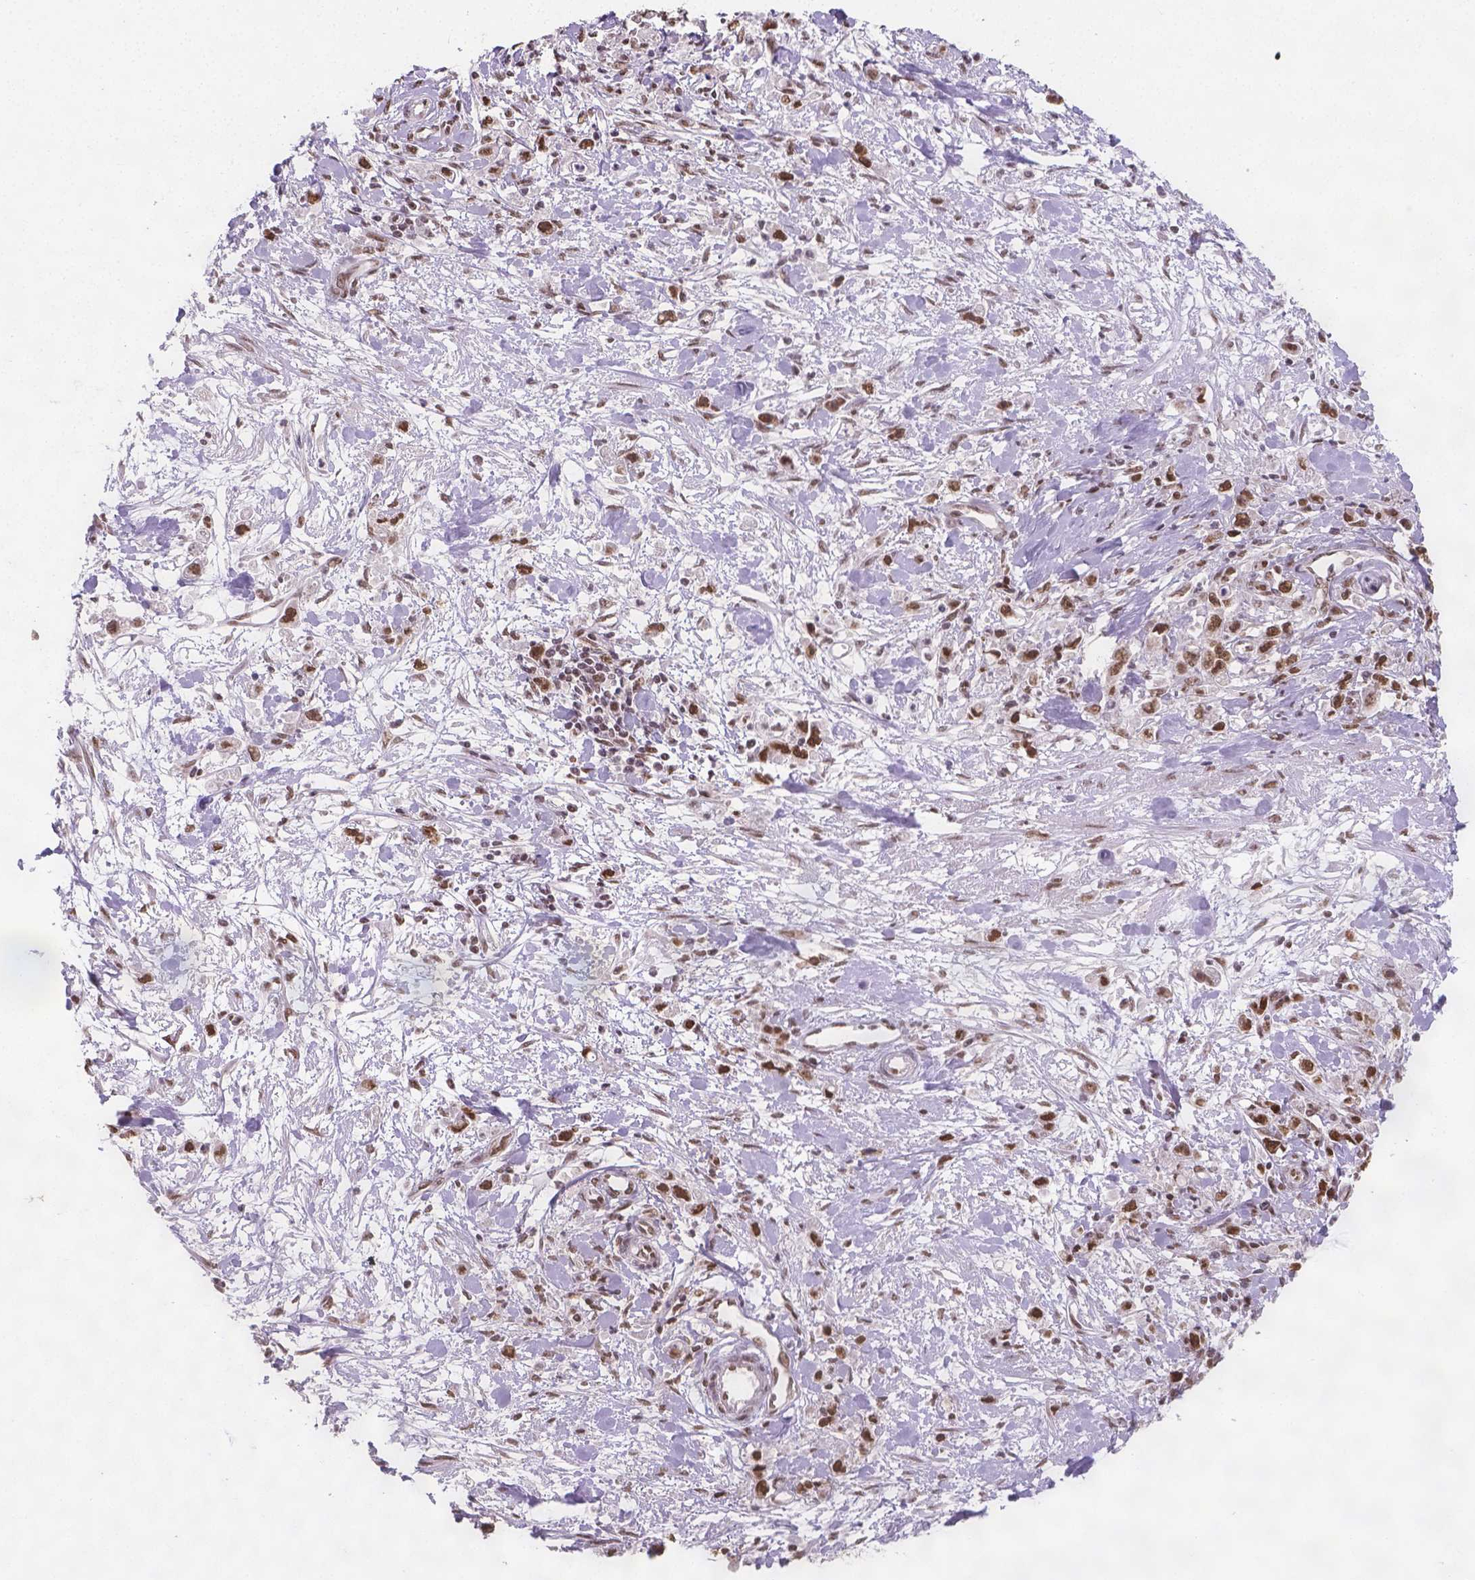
{"staining": {"intensity": "strong", "quantity": ">75%", "location": "nuclear"}, "tissue": "stomach cancer", "cell_type": "Tumor cells", "image_type": "cancer", "snomed": [{"axis": "morphology", "description": "Adenocarcinoma, NOS"}, {"axis": "topography", "description": "Stomach"}], "caption": "Immunohistochemistry (IHC) histopathology image of stomach adenocarcinoma stained for a protein (brown), which exhibits high levels of strong nuclear staining in approximately >75% of tumor cells.", "gene": "FANCE", "patient": {"sex": "female", "age": 59}}